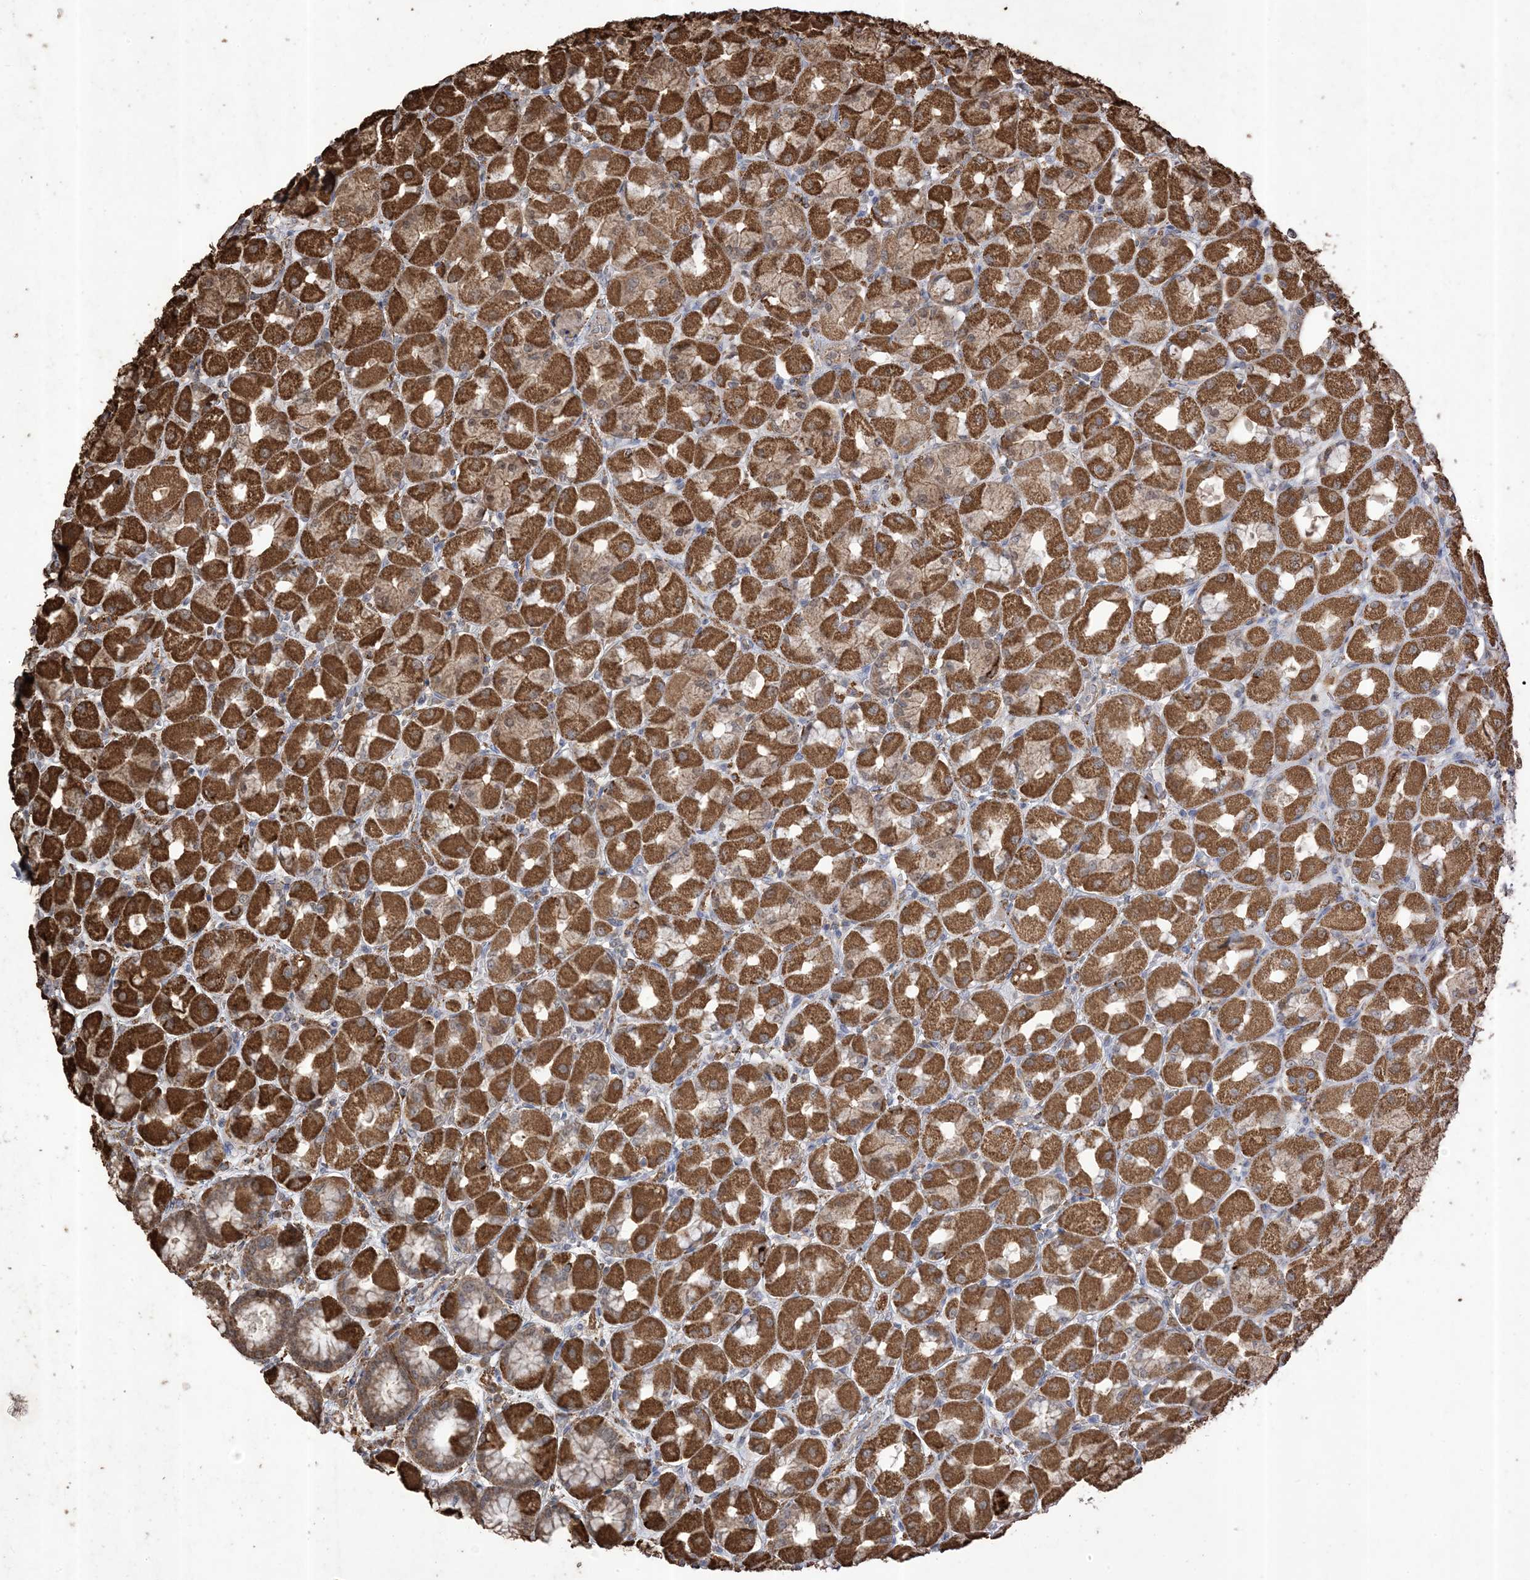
{"staining": {"intensity": "strong", "quantity": ">75%", "location": "cytoplasmic/membranous"}, "tissue": "stomach", "cell_type": "Glandular cells", "image_type": "normal", "snomed": [{"axis": "morphology", "description": "Normal tissue, NOS"}, {"axis": "topography", "description": "Stomach, upper"}], "caption": "This micrograph exhibits unremarkable stomach stained with immunohistochemistry (IHC) to label a protein in brown. The cytoplasmic/membranous of glandular cells show strong positivity for the protein. Nuclei are counter-stained blue.", "gene": "HPS4", "patient": {"sex": "female", "age": 56}}